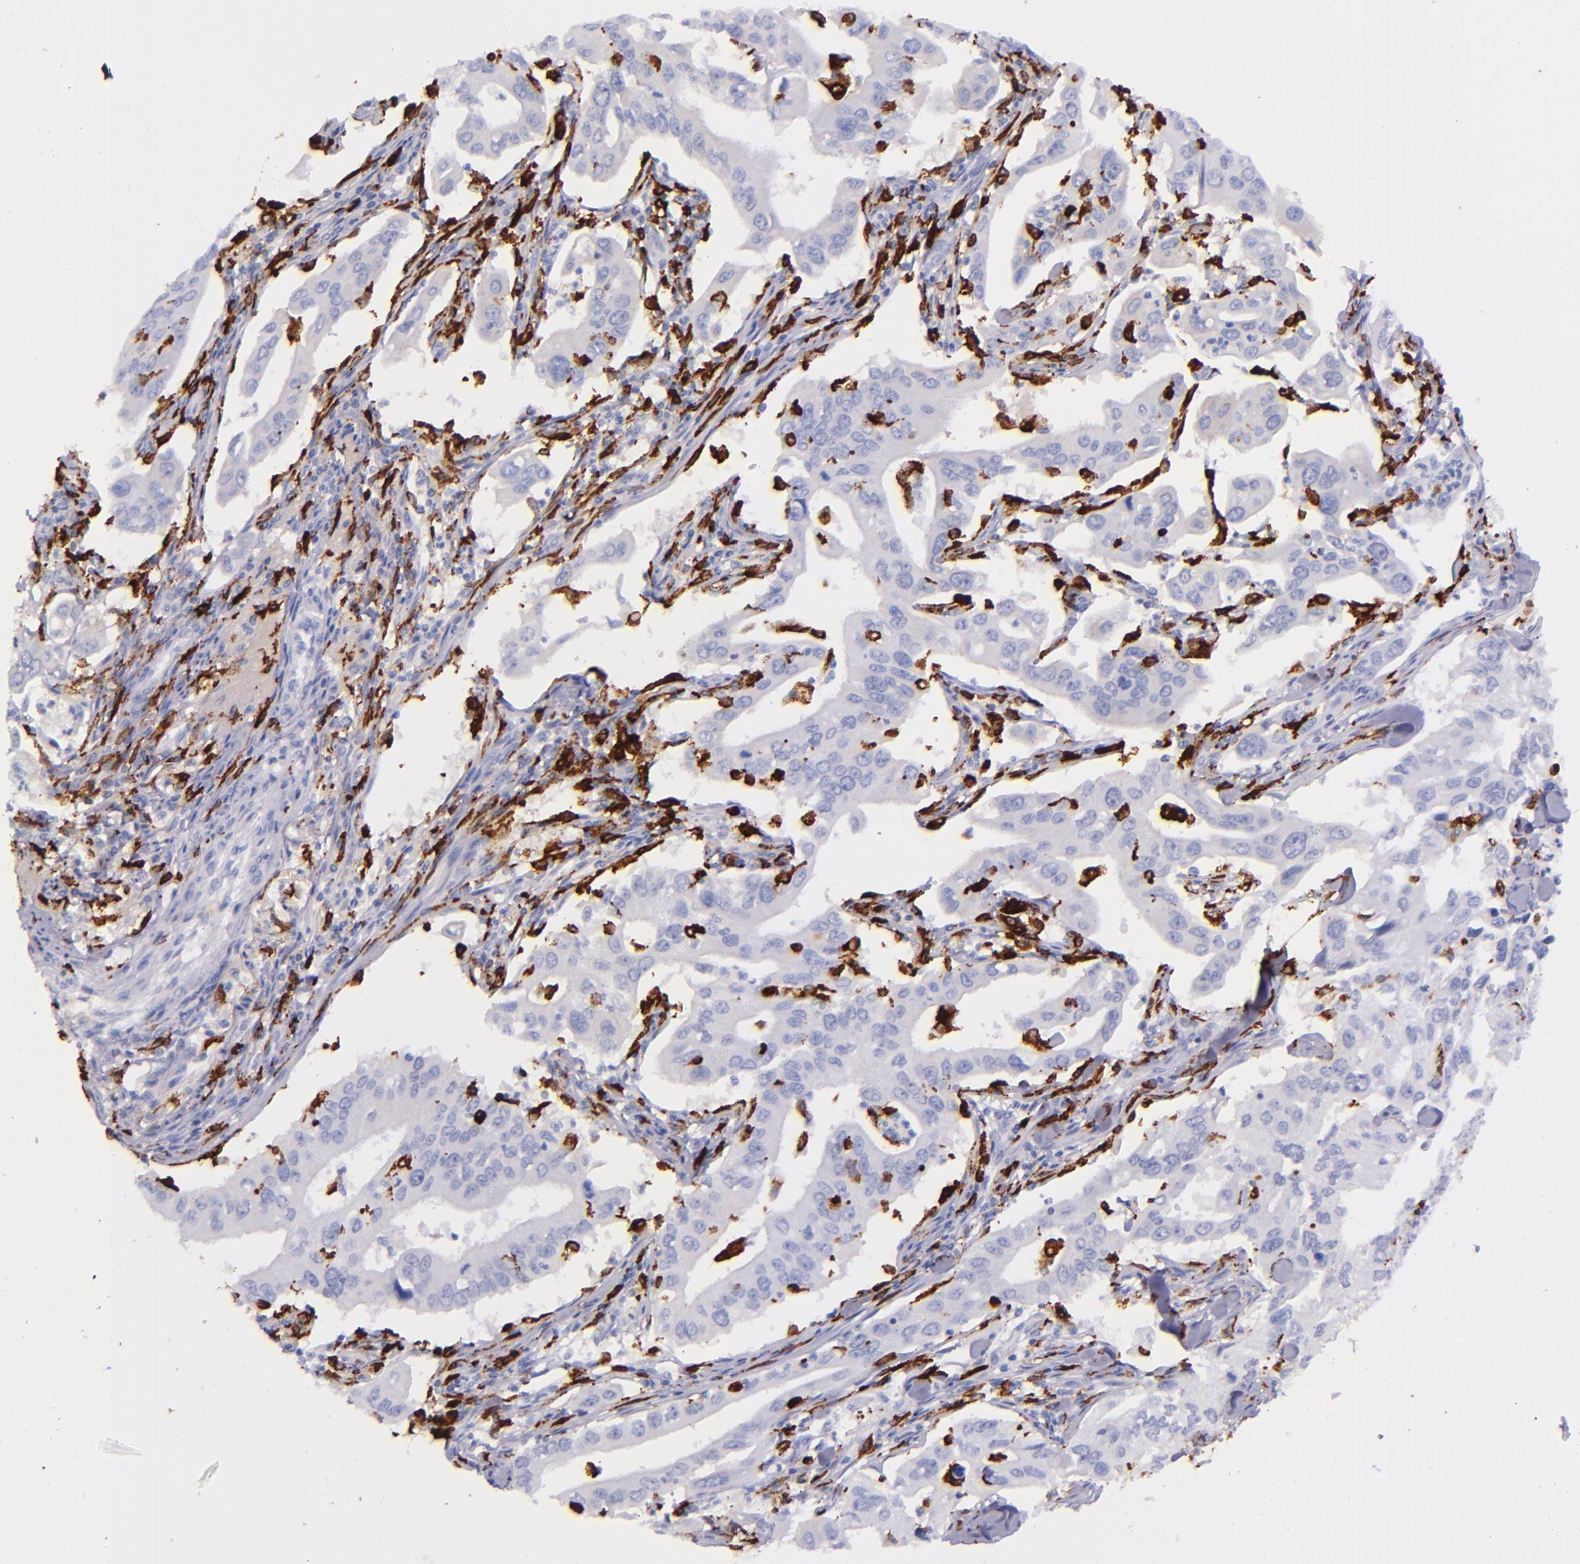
{"staining": {"intensity": "negative", "quantity": "none", "location": "none"}, "tissue": "lung cancer", "cell_type": "Tumor cells", "image_type": "cancer", "snomed": [{"axis": "morphology", "description": "Adenocarcinoma, NOS"}, {"axis": "topography", "description": "Lung"}], "caption": "High magnification brightfield microscopy of lung cancer stained with DAB (3,3'-diaminobenzidine) (brown) and counterstained with hematoxylin (blue): tumor cells show no significant staining. (DAB immunohistochemistry with hematoxylin counter stain).", "gene": "CD163", "patient": {"sex": "male", "age": 48}}